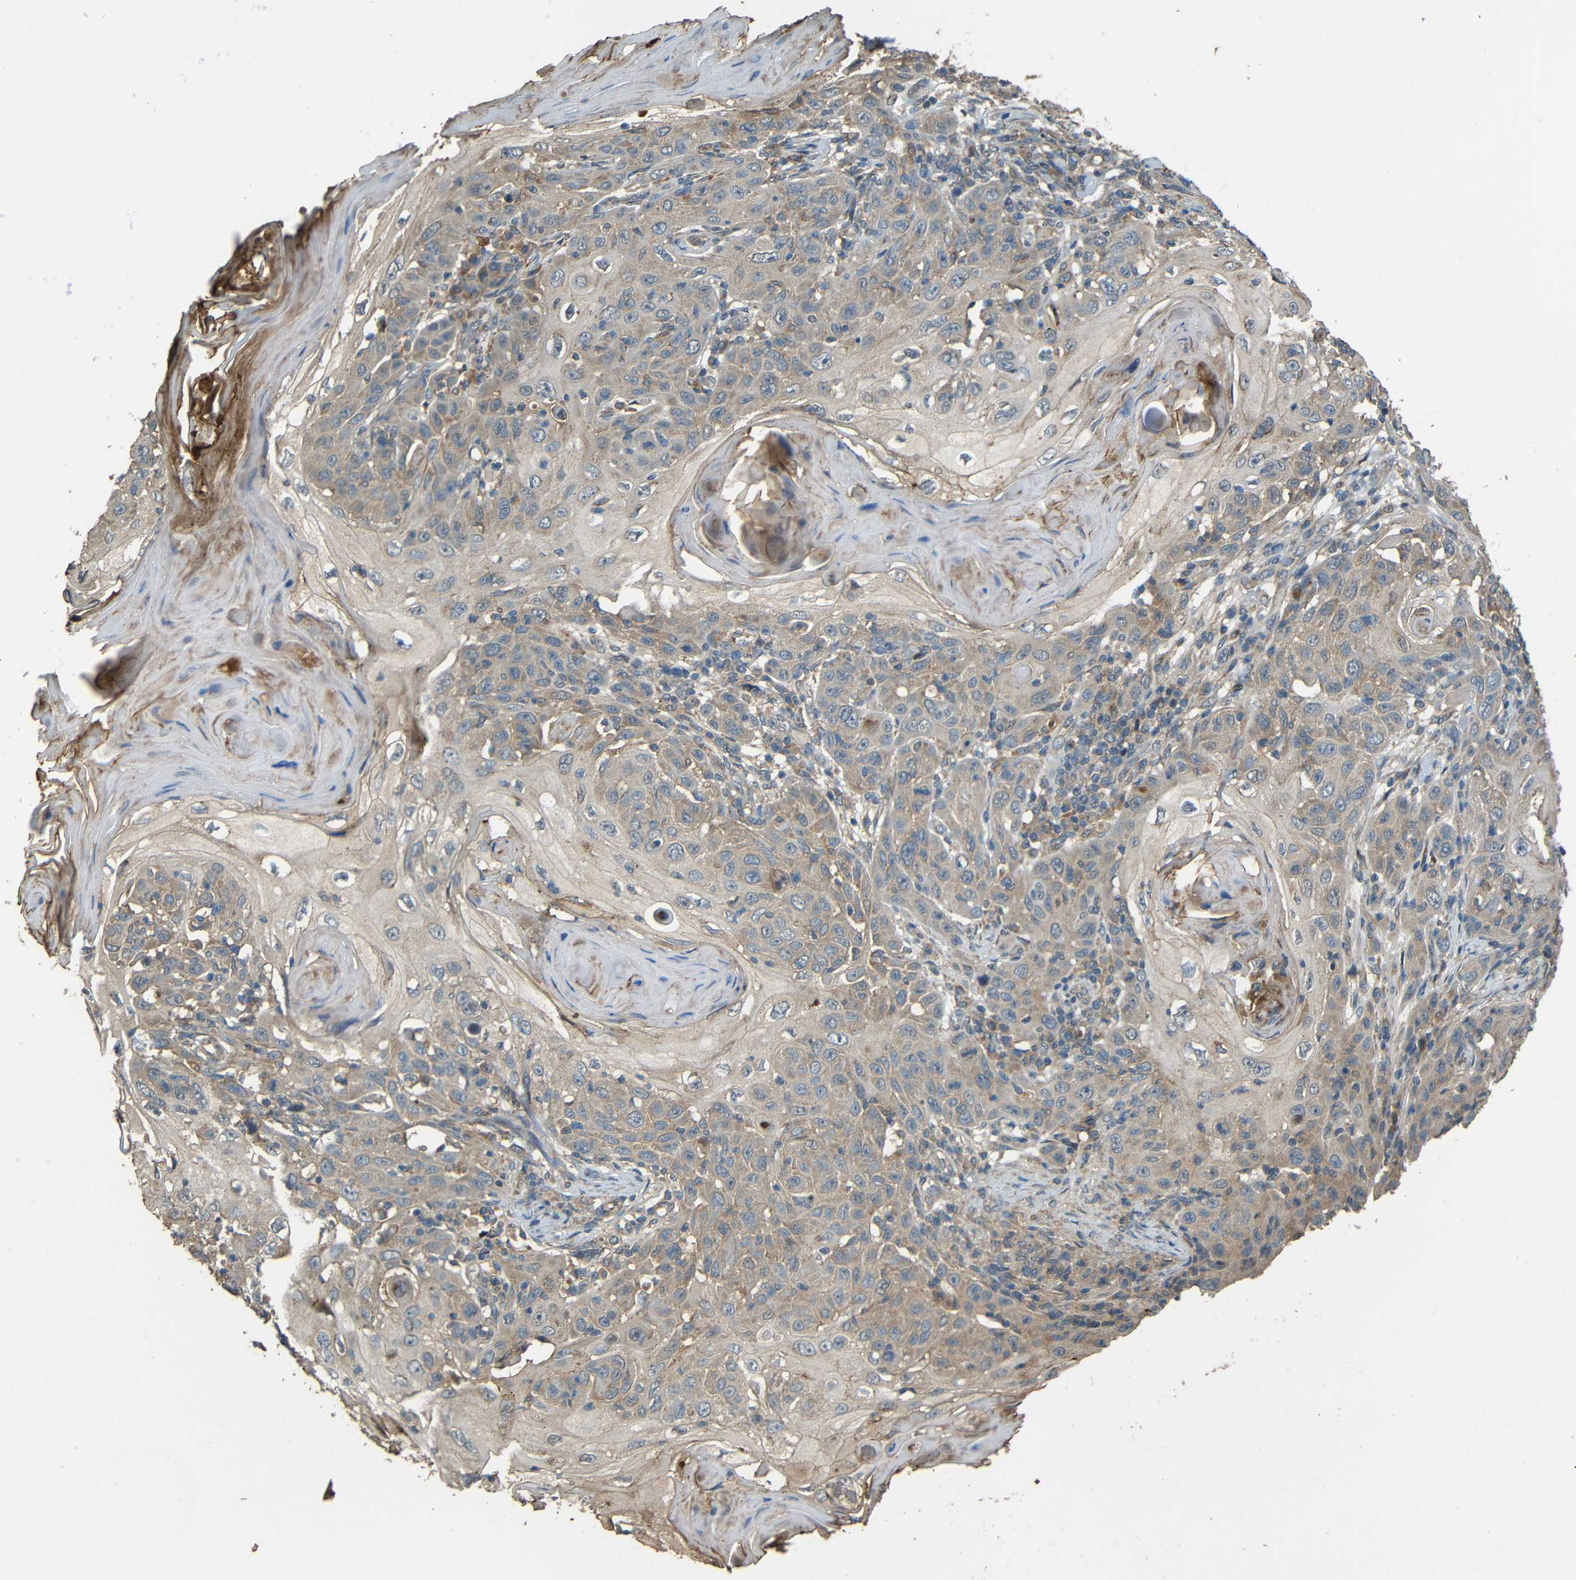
{"staining": {"intensity": "weak", "quantity": ">75%", "location": "cytoplasmic/membranous"}, "tissue": "skin cancer", "cell_type": "Tumor cells", "image_type": "cancer", "snomed": [{"axis": "morphology", "description": "Squamous cell carcinoma, NOS"}, {"axis": "topography", "description": "Skin"}], "caption": "Squamous cell carcinoma (skin) tissue displays weak cytoplasmic/membranous positivity in approximately >75% of tumor cells", "gene": "ACACA", "patient": {"sex": "female", "age": 88}}